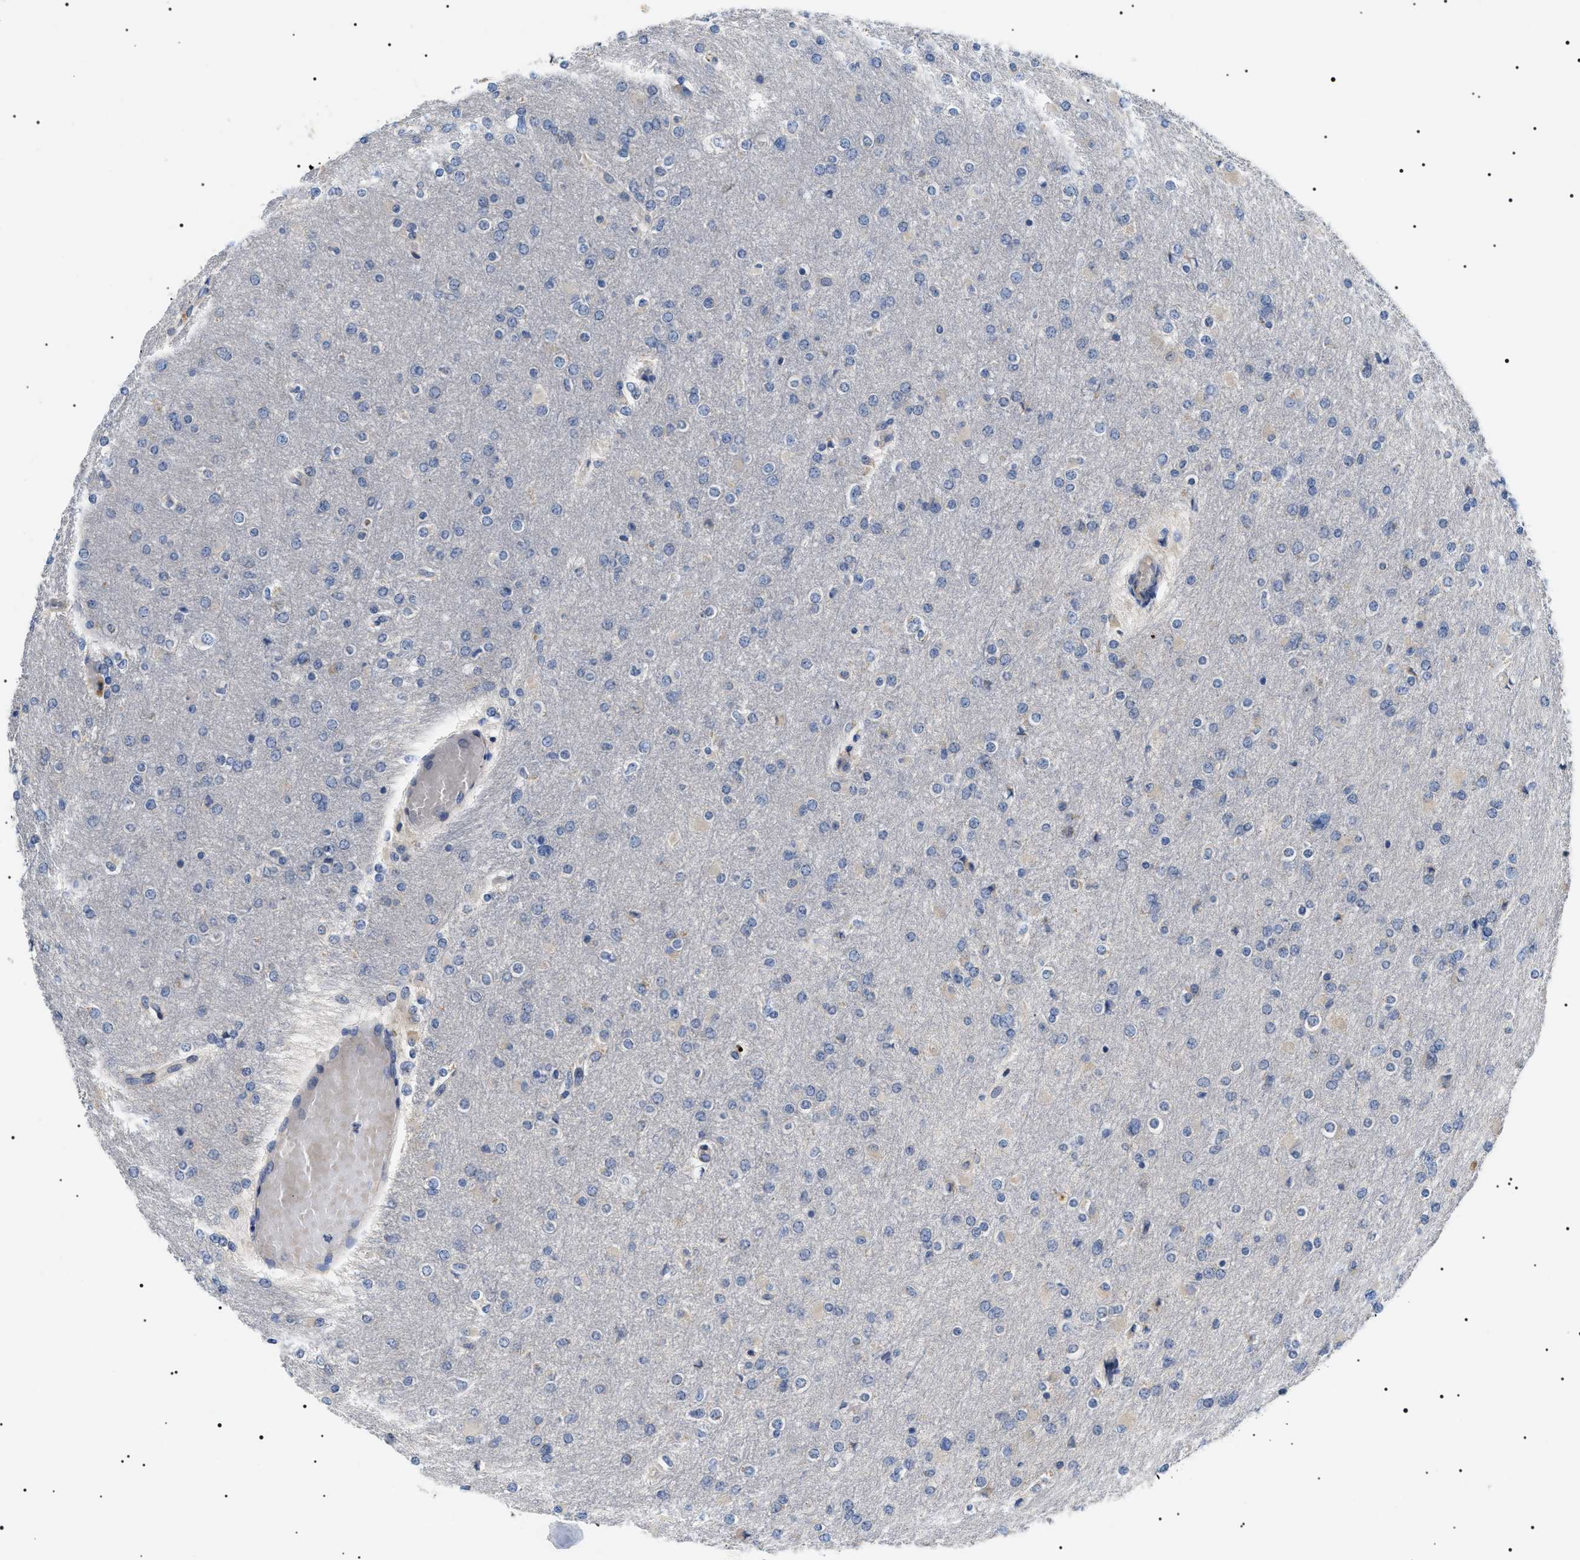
{"staining": {"intensity": "negative", "quantity": "none", "location": "none"}, "tissue": "glioma", "cell_type": "Tumor cells", "image_type": "cancer", "snomed": [{"axis": "morphology", "description": "Glioma, malignant, High grade"}, {"axis": "topography", "description": "Cerebral cortex"}], "caption": "High-grade glioma (malignant) was stained to show a protein in brown. There is no significant expression in tumor cells.", "gene": "TMEM222", "patient": {"sex": "female", "age": 36}}